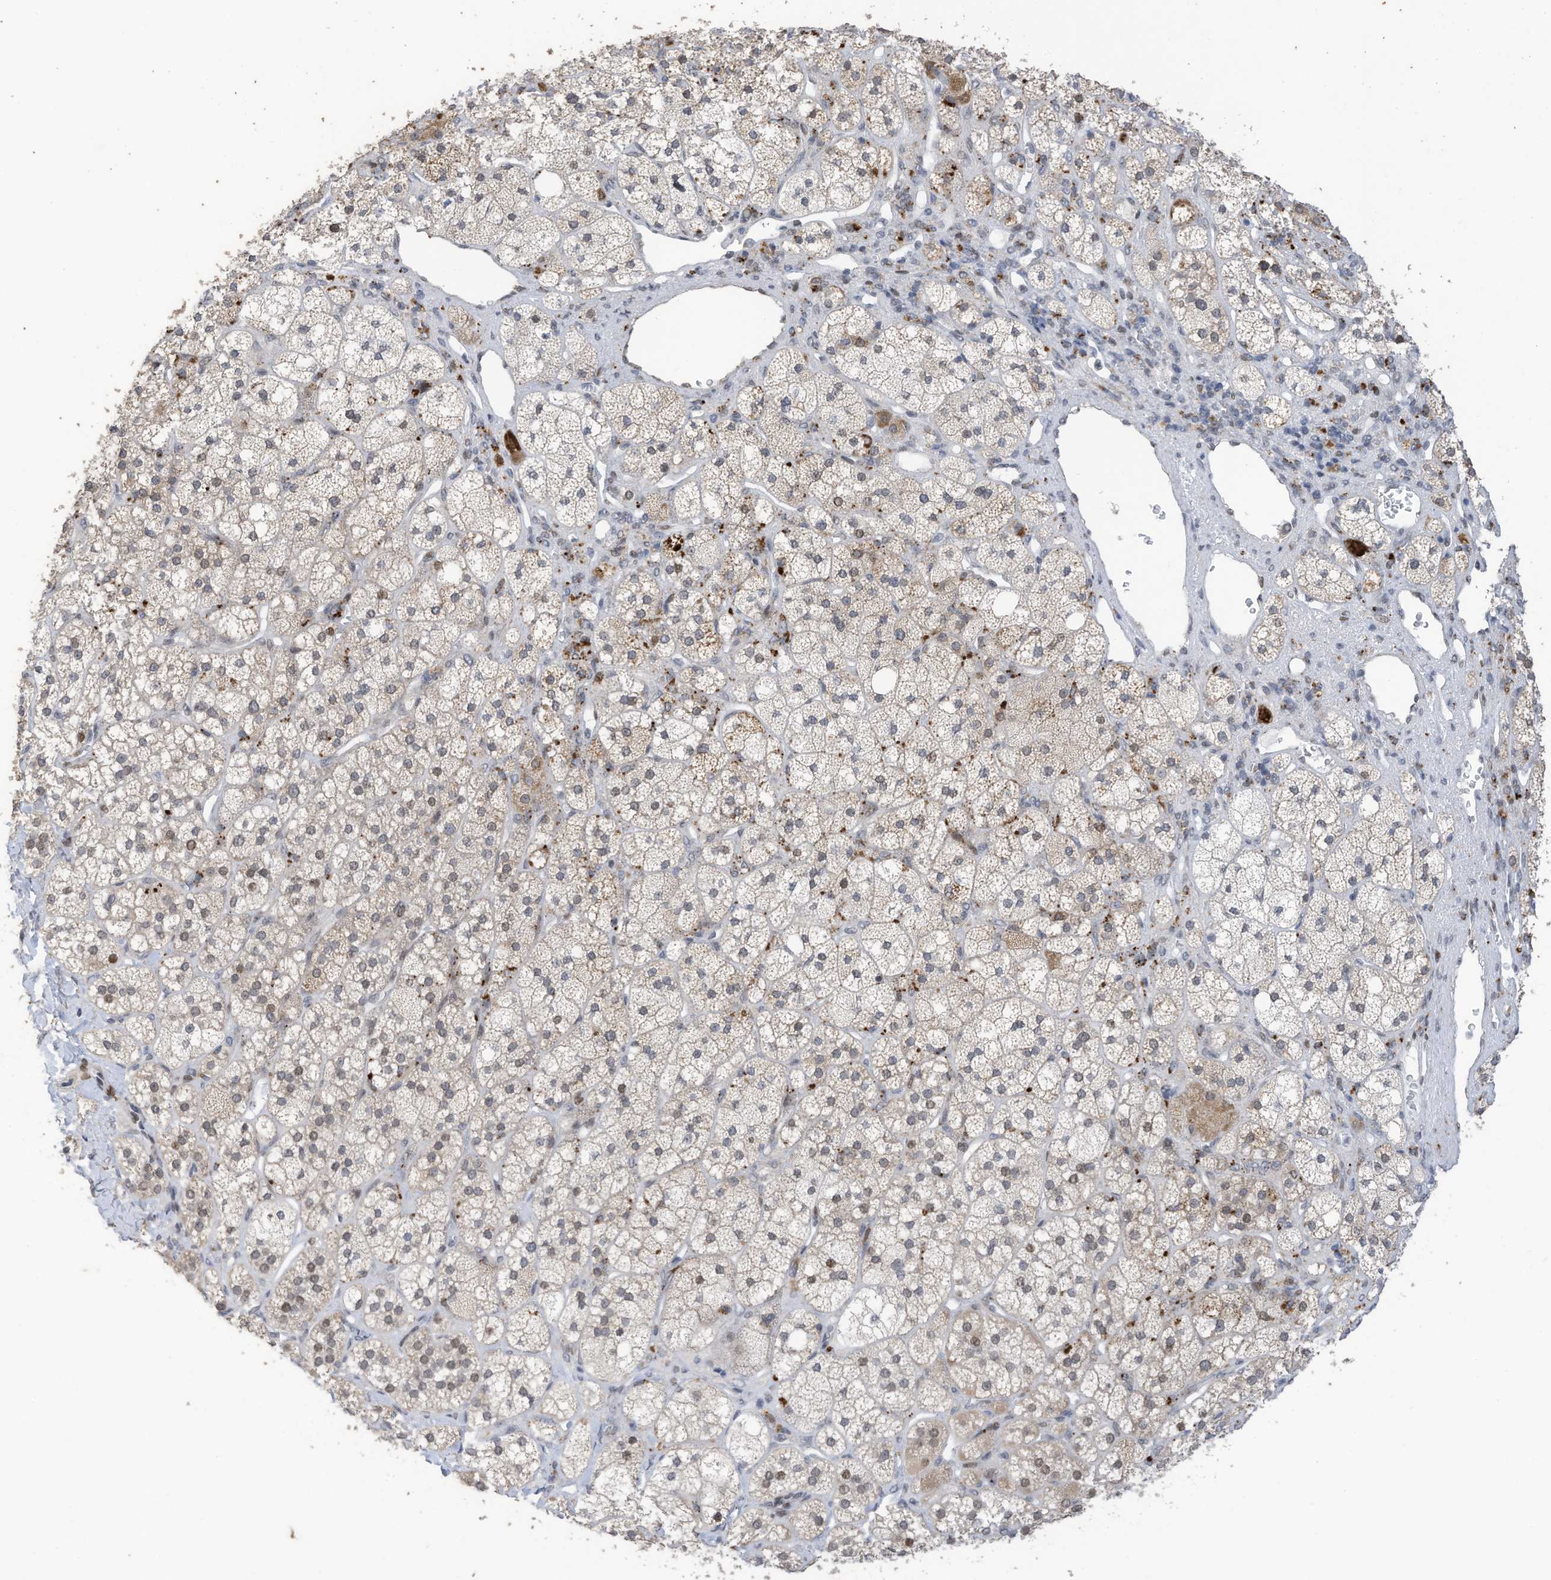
{"staining": {"intensity": "weak", "quantity": "<25%", "location": "cytoplasmic/membranous"}, "tissue": "adrenal gland", "cell_type": "Glandular cells", "image_type": "normal", "snomed": [{"axis": "morphology", "description": "Normal tissue, NOS"}, {"axis": "topography", "description": "Adrenal gland"}], "caption": "This is an IHC micrograph of unremarkable human adrenal gland. There is no expression in glandular cells.", "gene": "RABL3", "patient": {"sex": "male", "age": 61}}